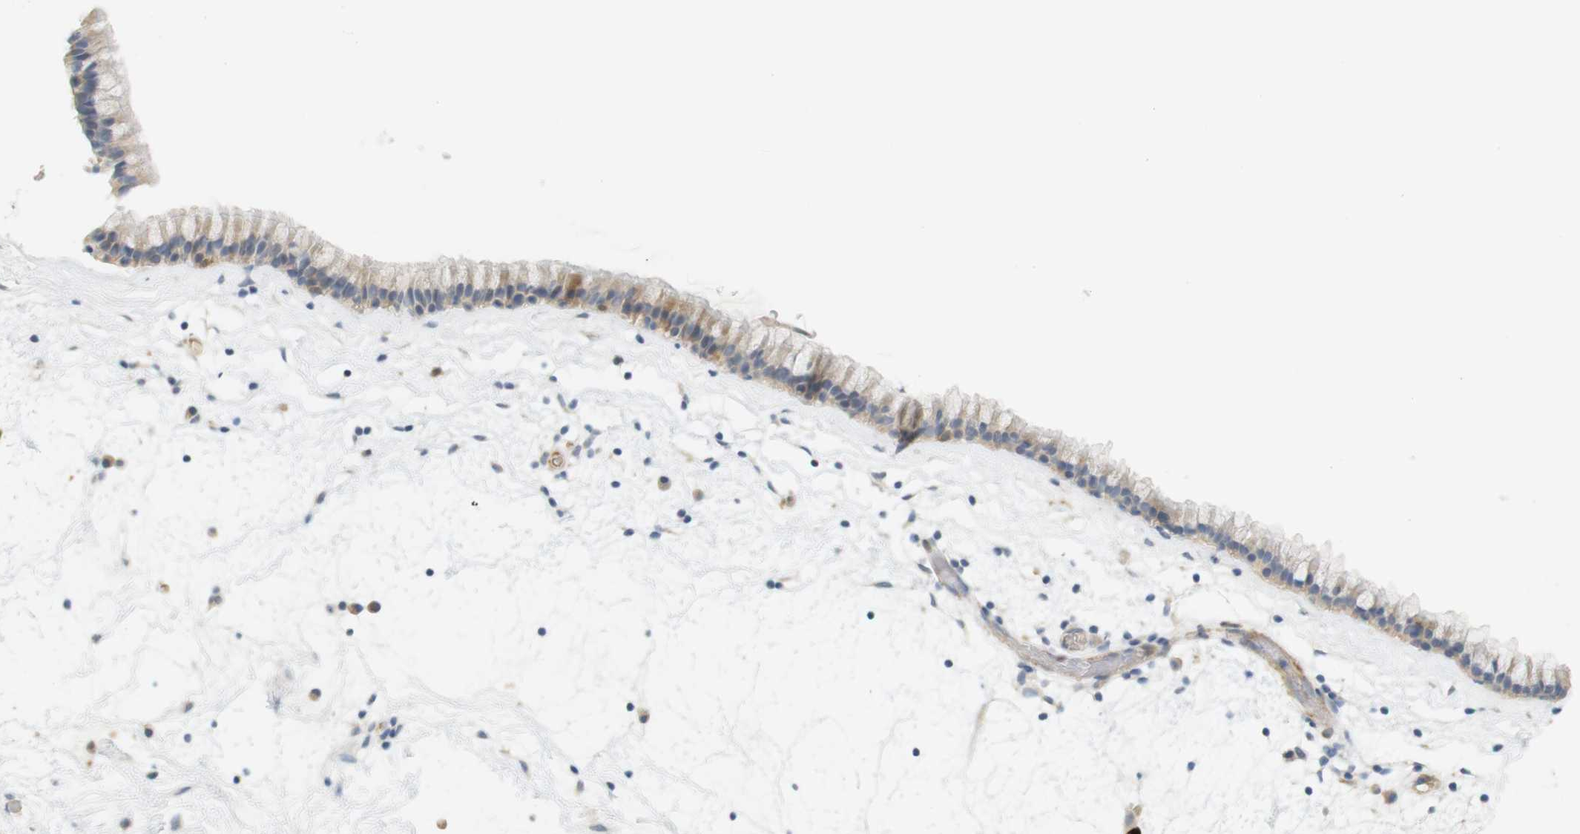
{"staining": {"intensity": "weak", "quantity": "25%-75%", "location": "cytoplasmic/membranous"}, "tissue": "nasopharynx", "cell_type": "Respiratory epithelial cells", "image_type": "normal", "snomed": [{"axis": "morphology", "description": "Normal tissue, NOS"}, {"axis": "morphology", "description": "Inflammation, NOS"}, {"axis": "topography", "description": "Nasopharynx"}], "caption": "Protein positivity by IHC shows weak cytoplasmic/membranous staining in about 25%-75% of respiratory epithelial cells in unremarkable nasopharynx. The staining was performed using DAB (3,3'-diaminobenzidine) to visualize the protein expression in brown, while the nuclei were stained in blue with hematoxylin (Magnification: 20x).", "gene": "PDE3A", "patient": {"sex": "male", "age": 48}}